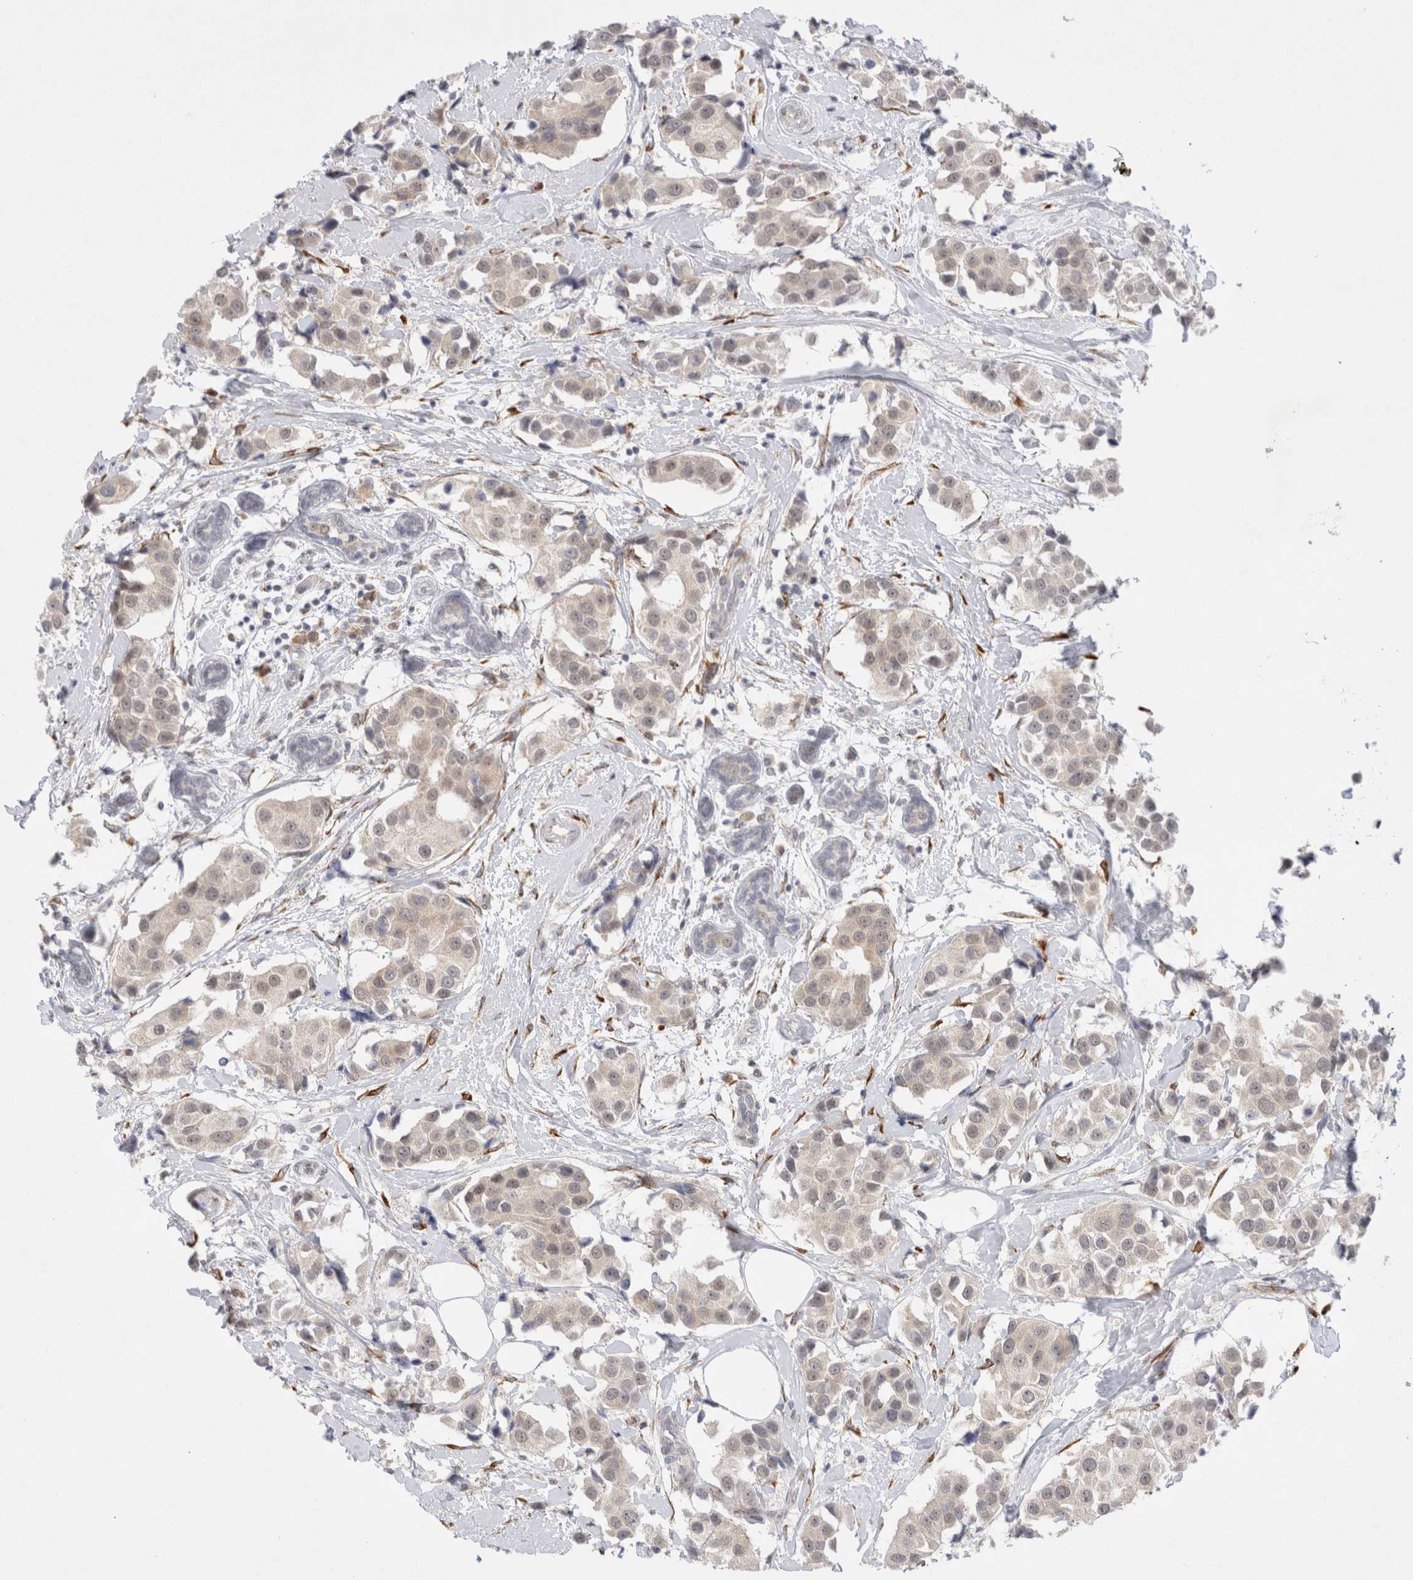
{"staining": {"intensity": "weak", "quantity": "<25%", "location": "cytoplasmic/membranous"}, "tissue": "breast cancer", "cell_type": "Tumor cells", "image_type": "cancer", "snomed": [{"axis": "morphology", "description": "Normal tissue, NOS"}, {"axis": "morphology", "description": "Duct carcinoma"}, {"axis": "topography", "description": "Breast"}], "caption": "Tumor cells show no significant positivity in intraductal carcinoma (breast).", "gene": "TRMT1L", "patient": {"sex": "female", "age": 39}}